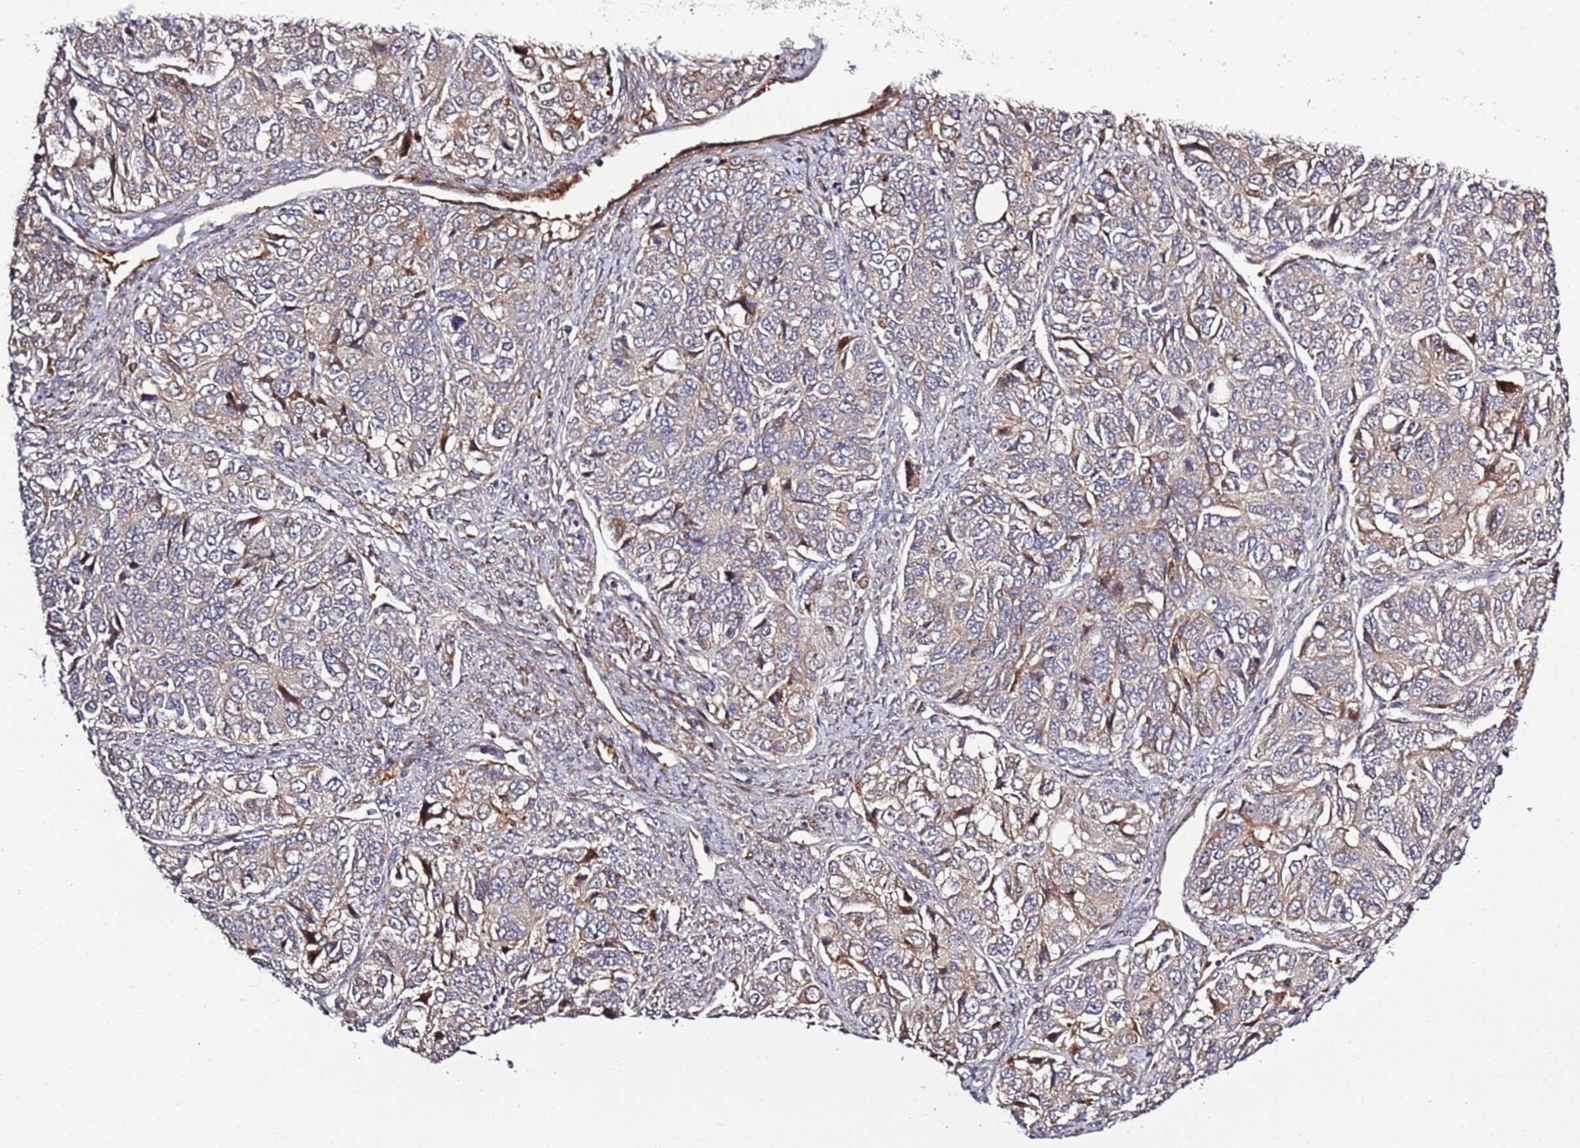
{"staining": {"intensity": "weak", "quantity": "<25%", "location": "cytoplasmic/membranous"}, "tissue": "ovarian cancer", "cell_type": "Tumor cells", "image_type": "cancer", "snomed": [{"axis": "morphology", "description": "Carcinoma, endometroid"}, {"axis": "topography", "description": "Ovary"}], "caption": "Image shows no significant protein positivity in tumor cells of ovarian cancer (endometroid carcinoma).", "gene": "RHBDL1", "patient": {"sex": "female", "age": 51}}